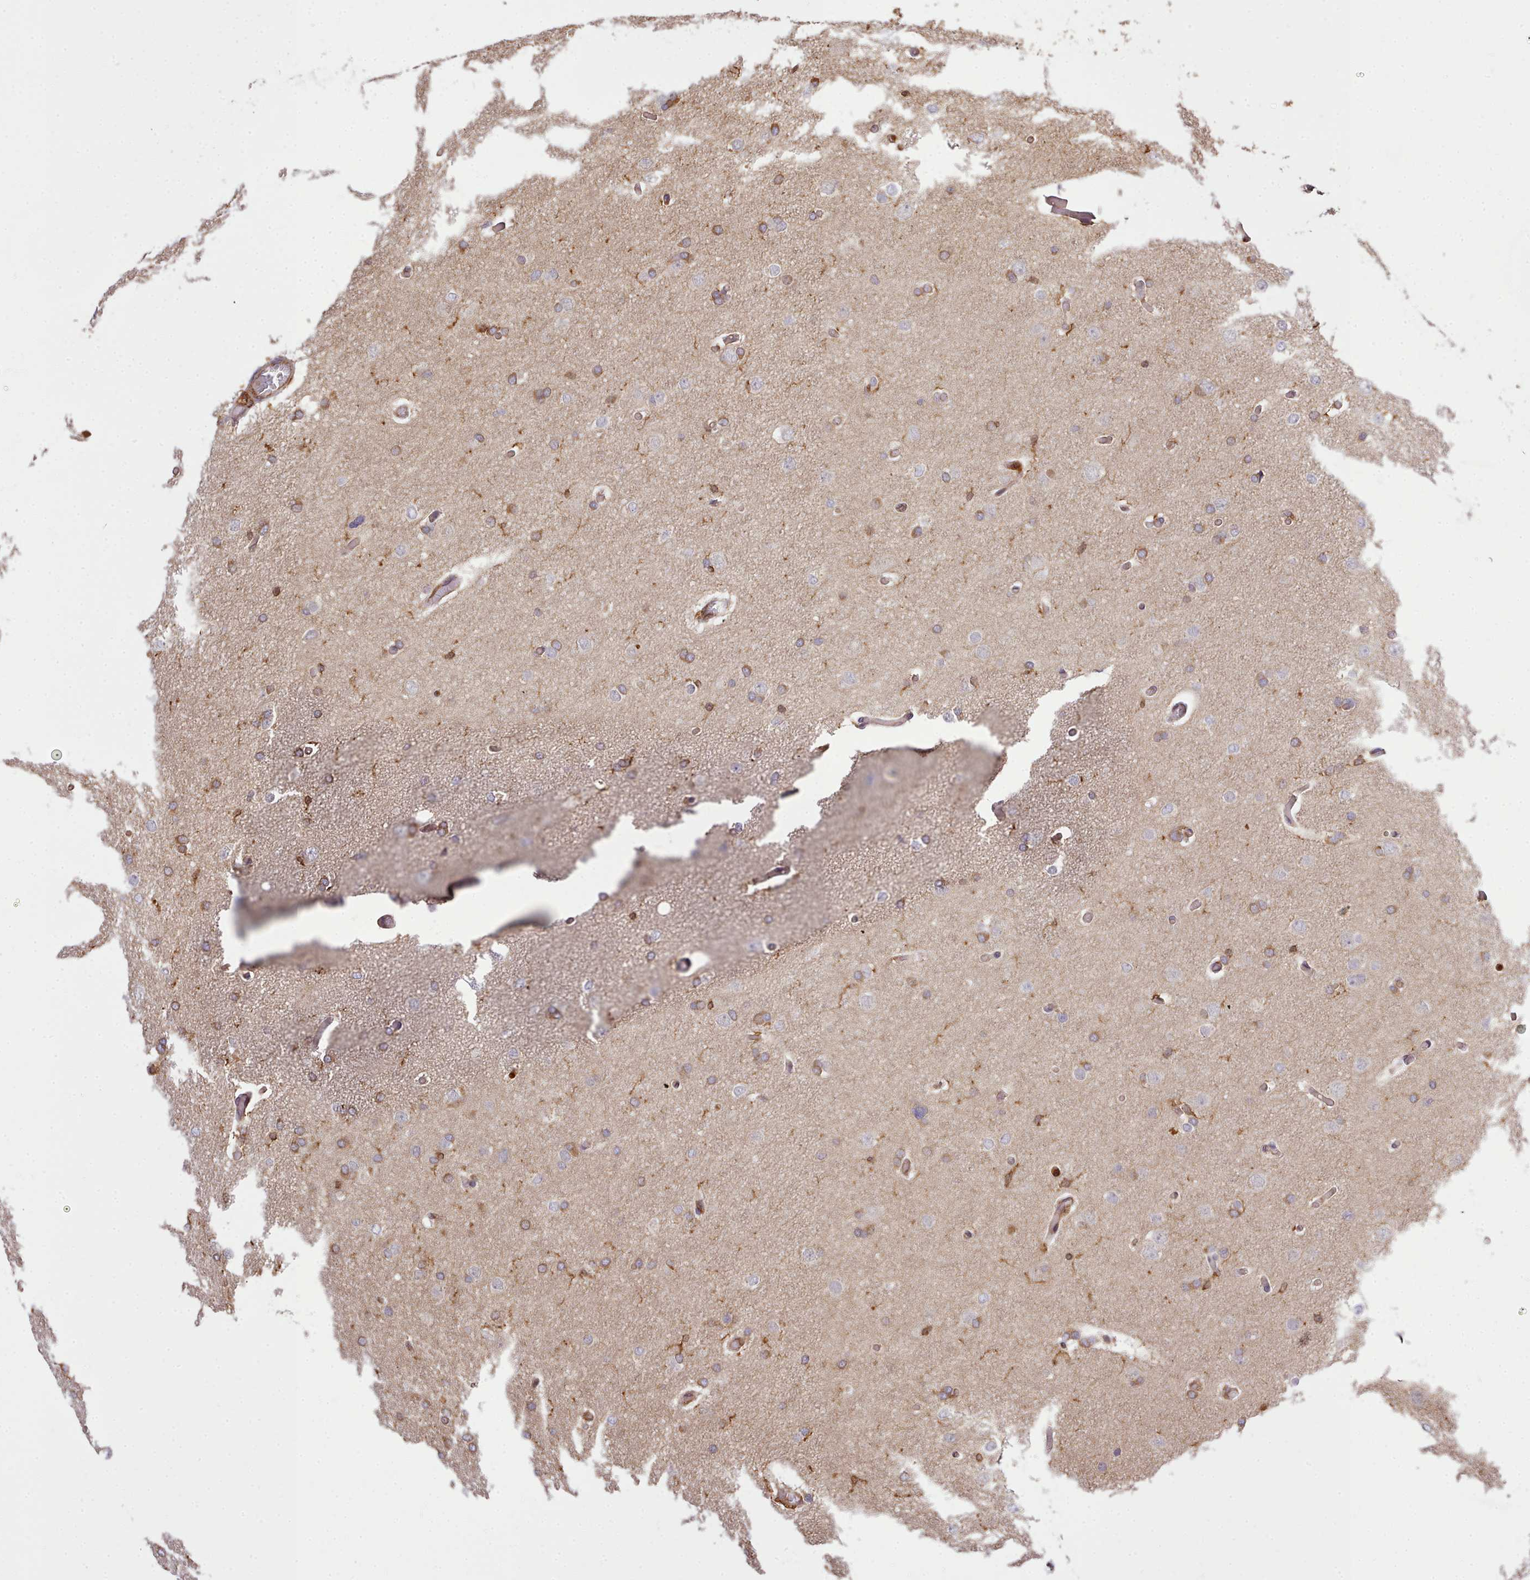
{"staining": {"intensity": "moderate", "quantity": "<25%", "location": "cytoplasmic/membranous"}, "tissue": "glioma", "cell_type": "Tumor cells", "image_type": "cancer", "snomed": [{"axis": "morphology", "description": "Glioma, malignant, High grade"}, {"axis": "topography", "description": "Cerebral cortex"}], "caption": "Tumor cells demonstrate low levels of moderate cytoplasmic/membranous expression in approximately <25% of cells in human malignant high-grade glioma. (DAB (3,3'-diaminobenzidine) = brown stain, brightfield microscopy at high magnification).", "gene": "CAPZA1", "patient": {"sex": "female", "age": 36}}